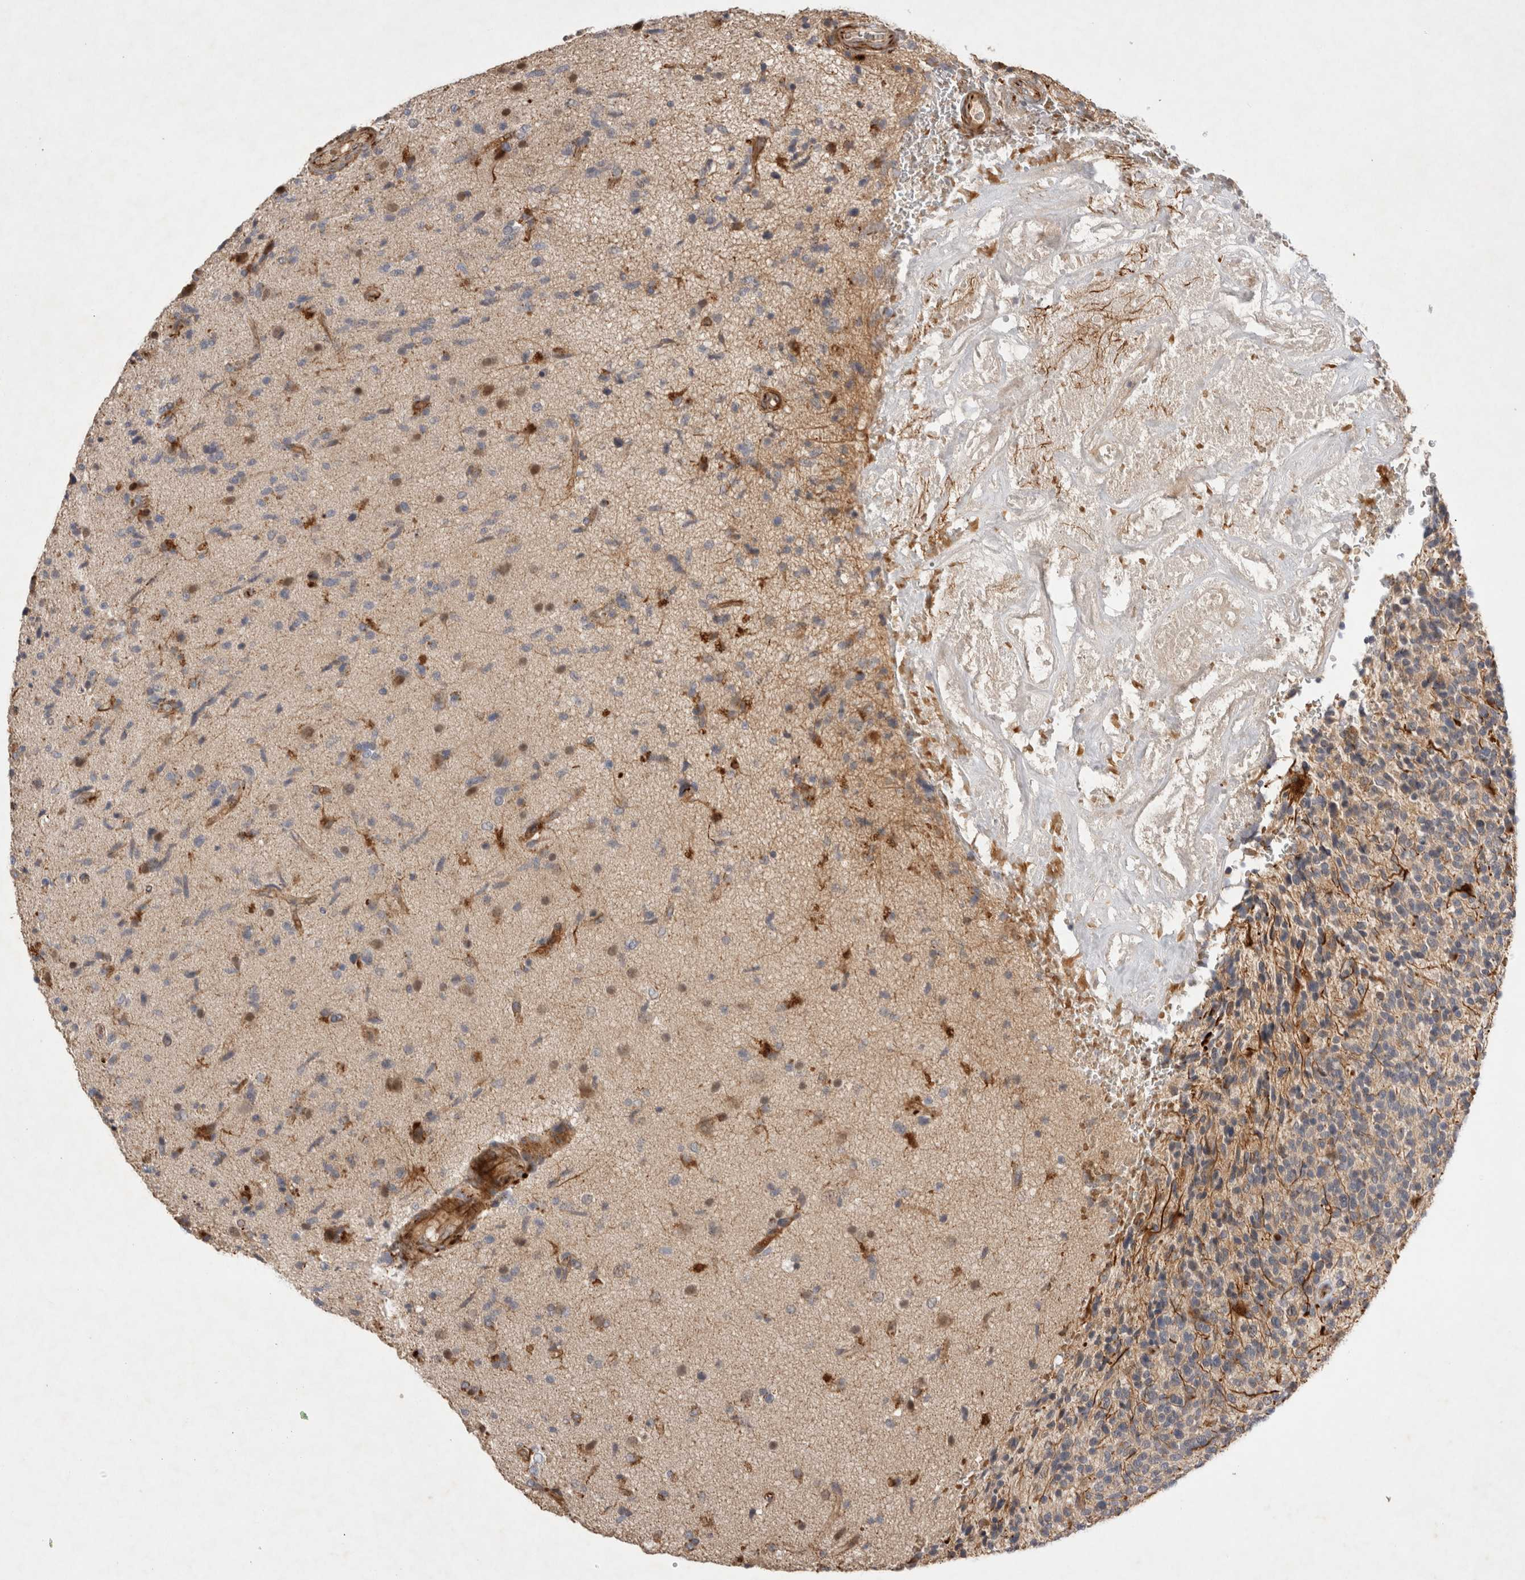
{"staining": {"intensity": "weak", "quantity": "25%-75%", "location": "cytoplasmic/membranous"}, "tissue": "glioma", "cell_type": "Tumor cells", "image_type": "cancer", "snomed": [{"axis": "morphology", "description": "Glioma, malignant, High grade"}, {"axis": "topography", "description": "Brain"}], "caption": "Malignant glioma (high-grade) was stained to show a protein in brown. There is low levels of weak cytoplasmic/membranous positivity in about 25%-75% of tumor cells.", "gene": "NMU", "patient": {"sex": "male", "age": 72}}